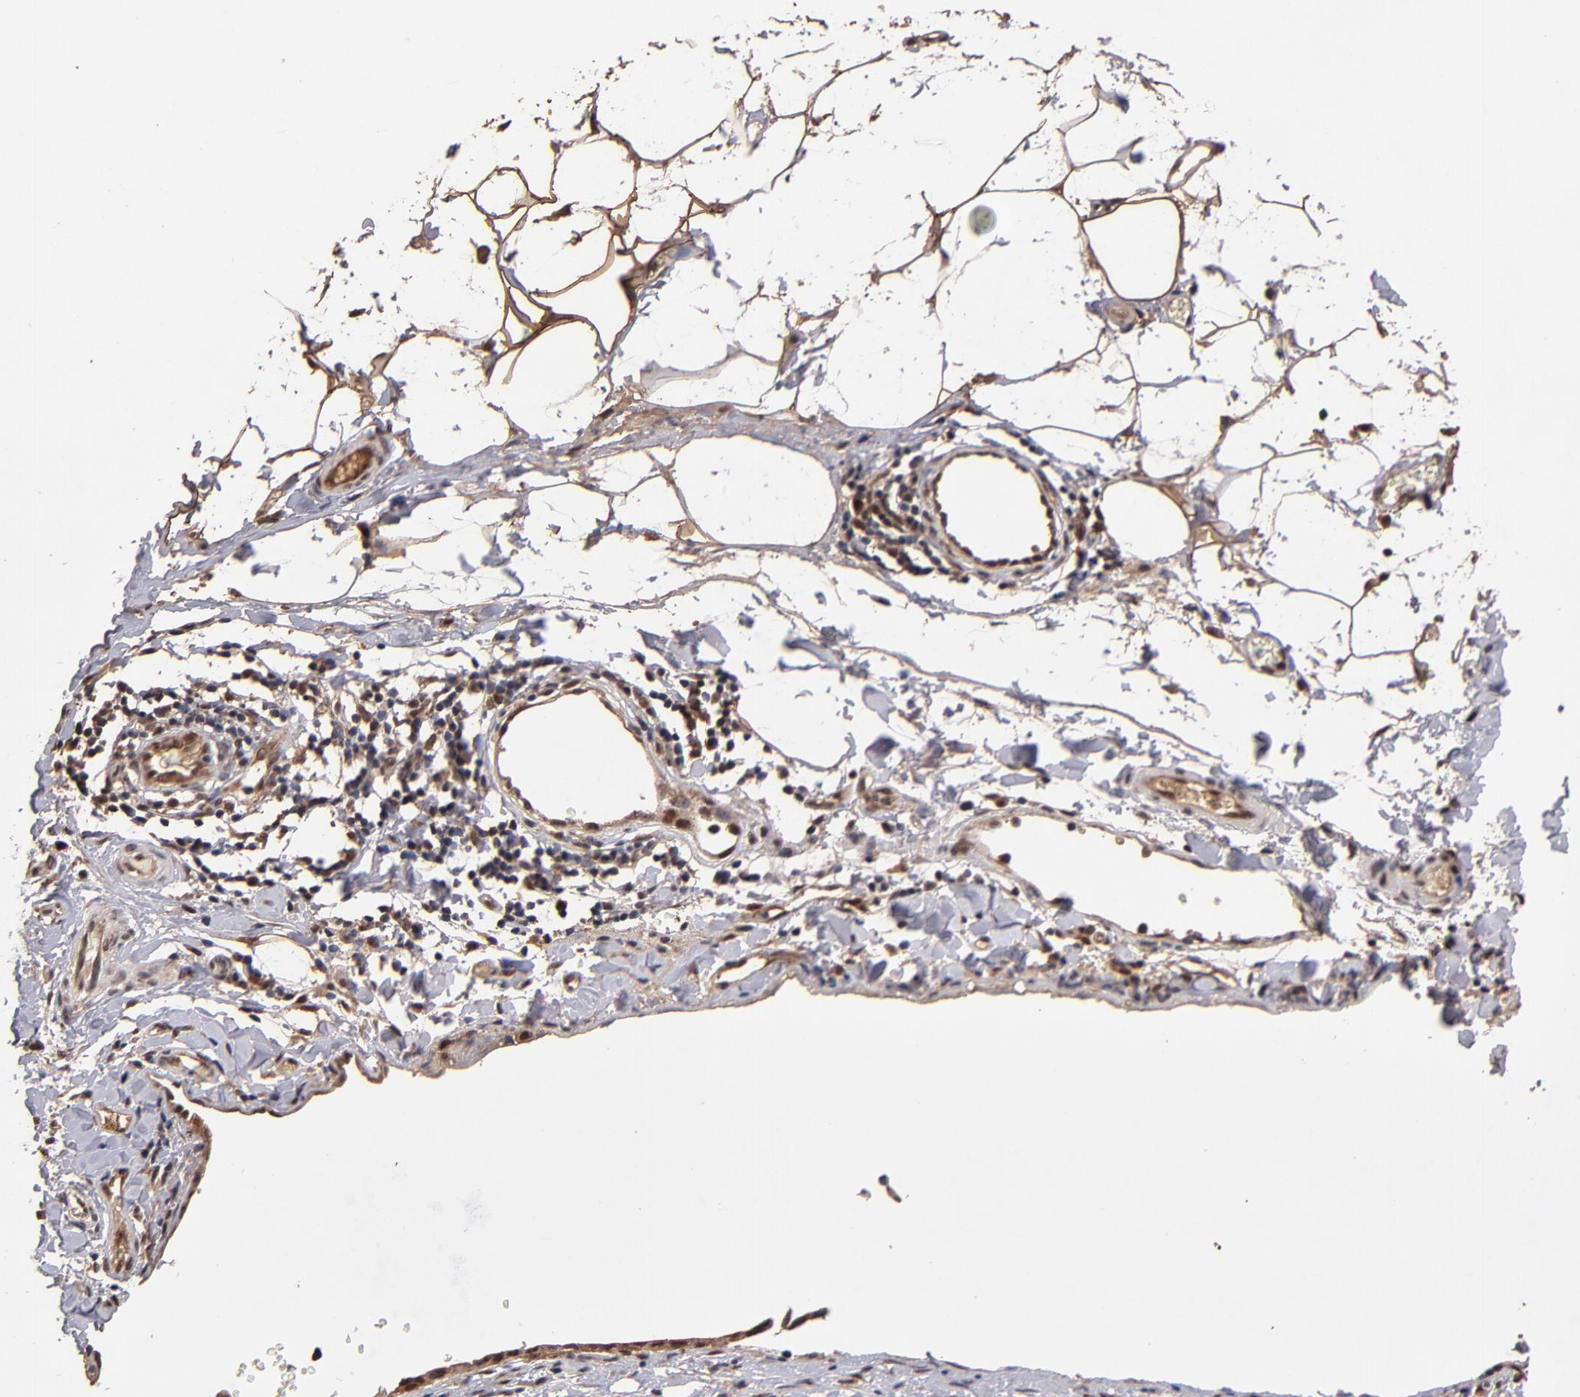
{"staining": {"intensity": "weak", "quantity": ">75%", "location": "nuclear"}, "tissue": "stomach cancer", "cell_type": "Tumor cells", "image_type": "cancer", "snomed": [{"axis": "morphology", "description": "Adenocarcinoma, NOS"}, {"axis": "topography", "description": "Stomach, upper"}], "caption": "Immunohistochemical staining of human stomach adenocarcinoma reveals weak nuclear protein expression in about >75% of tumor cells. The staining is performed using DAB (3,3'-diaminobenzidine) brown chromogen to label protein expression. The nuclei are counter-stained blue using hematoxylin.", "gene": "EAPP", "patient": {"sex": "male", "age": 47}}